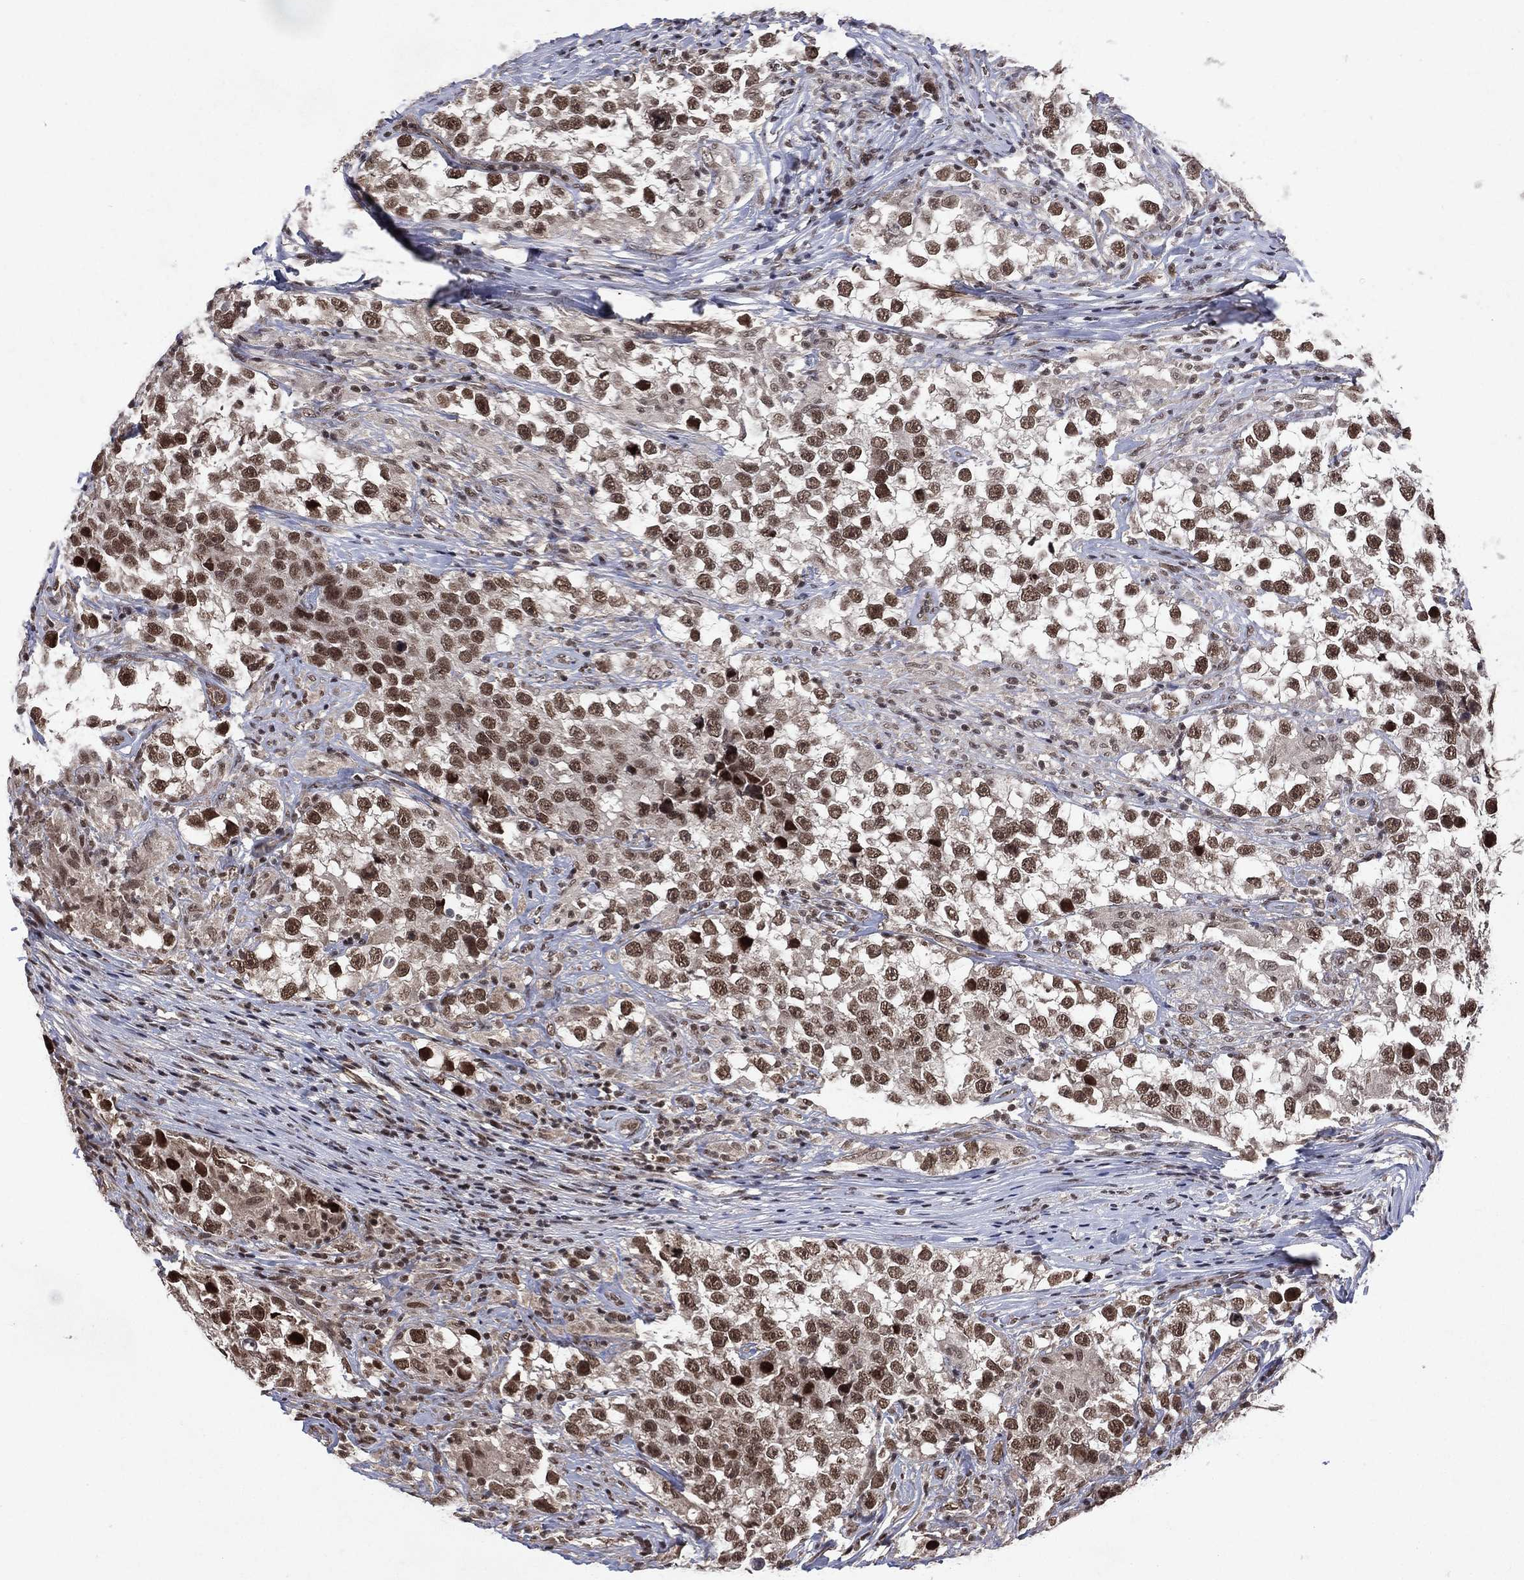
{"staining": {"intensity": "strong", "quantity": "25%-75%", "location": "nuclear"}, "tissue": "testis cancer", "cell_type": "Tumor cells", "image_type": "cancer", "snomed": [{"axis": "morphology", "description": "Seminoma, NOS"}, {"axis": "topography", "description": "Testis"}], "caption": "A high-resolution photomicrograph shows immunohistochemistry staining of seminoma (testis), which displays strong nuclear positivity in about 25%-75% of tumor cells.", "gene": "DMAP1", "patient": {"sex": "male", "age": 46}}